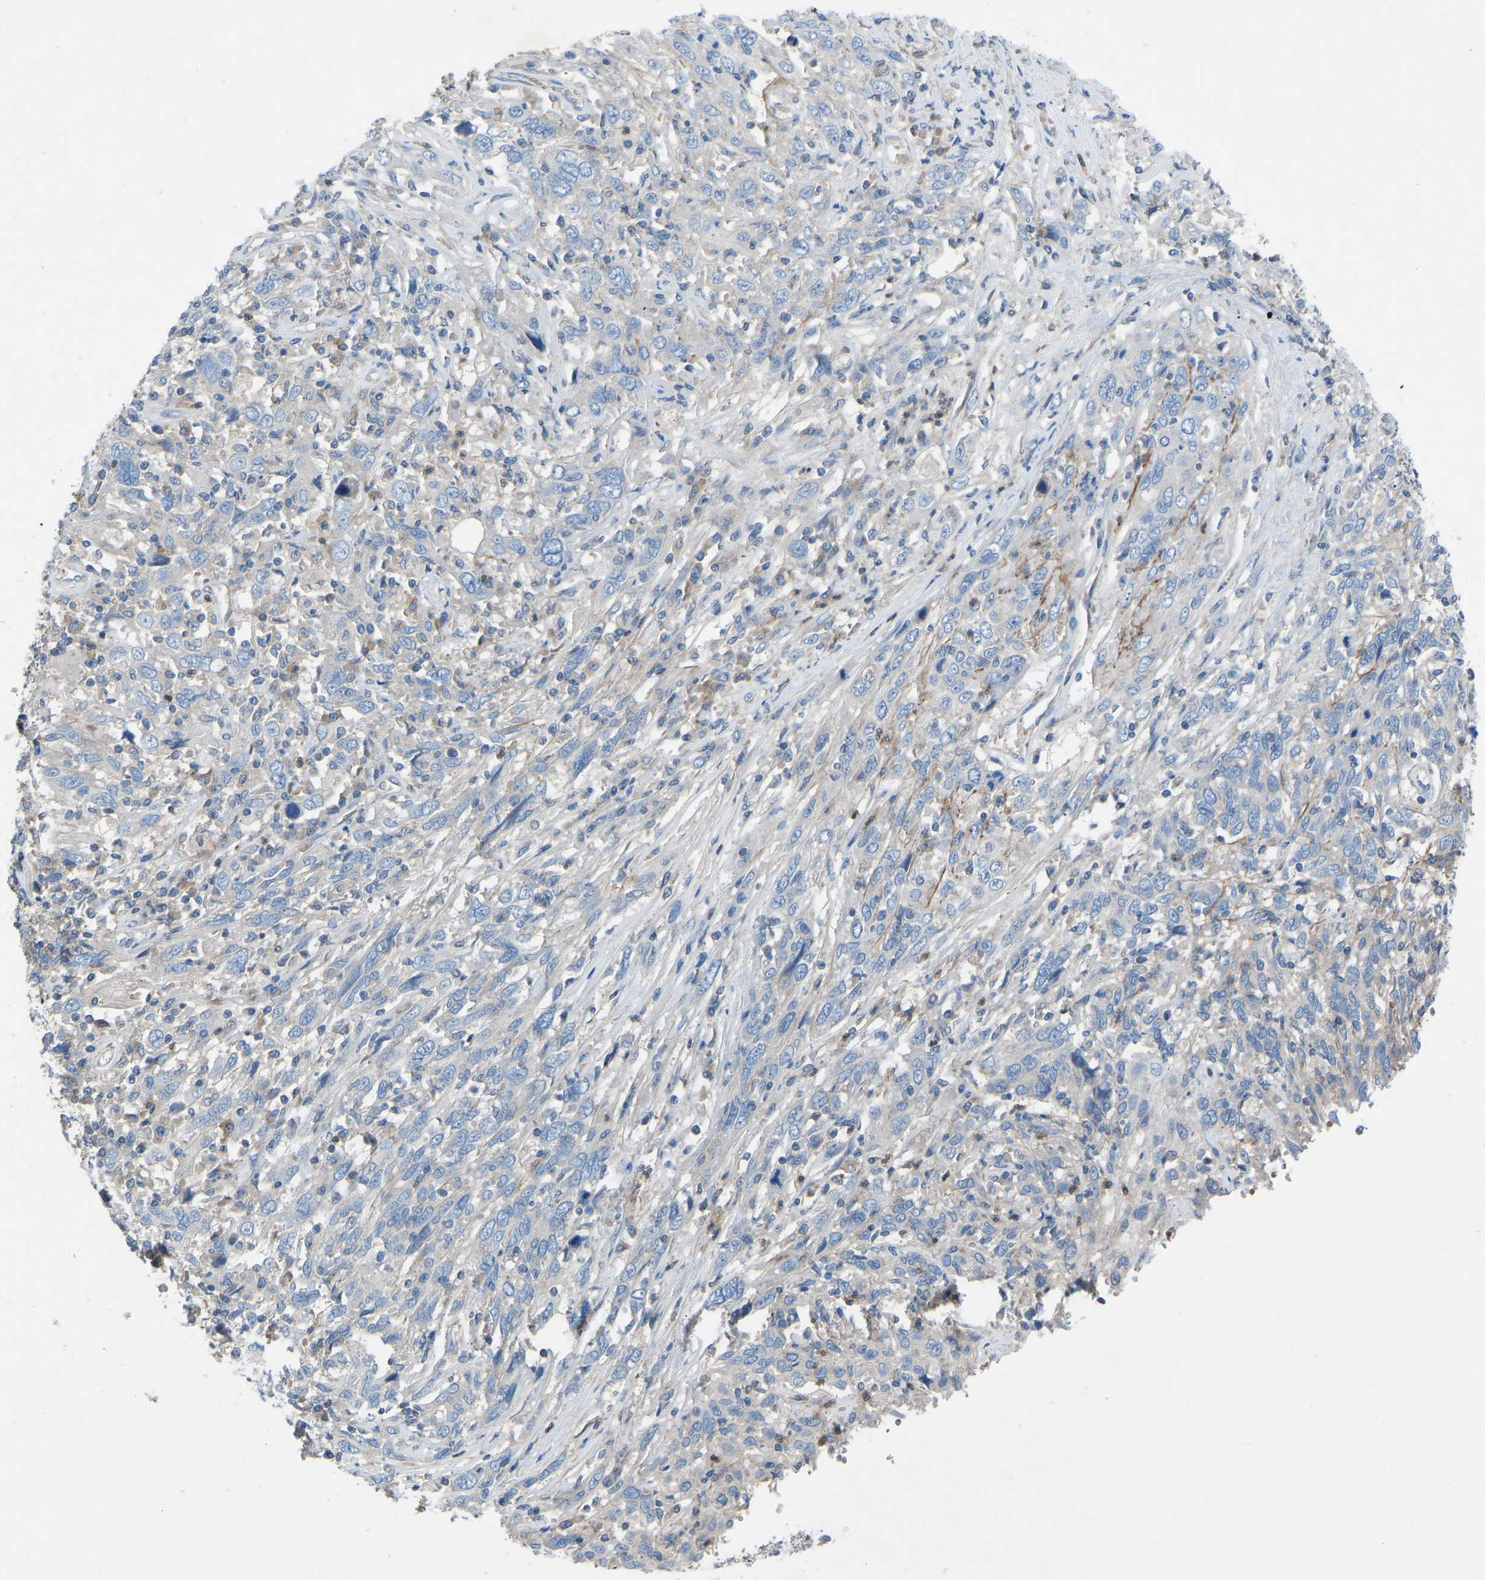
{"staining": {"intensity": "negative", "quantity": "none", "location": "none"}, "tissue": "cervical cancer", "cell_type": "Tumor cells", "image_type": "cancer", "snomed": [{"axis": "morphology", "description": "Squamous cell carcinoma, NOS"}, {"axis": "topography", "description": "Cervix"}], "caption": "This is an immunohistochemistry histopathology image of human squamous cell carcinoma (cervical). There is no positivity in tumor cells.", "gene": "GRK6", "patient": {"sex": "female", "age": 46}}